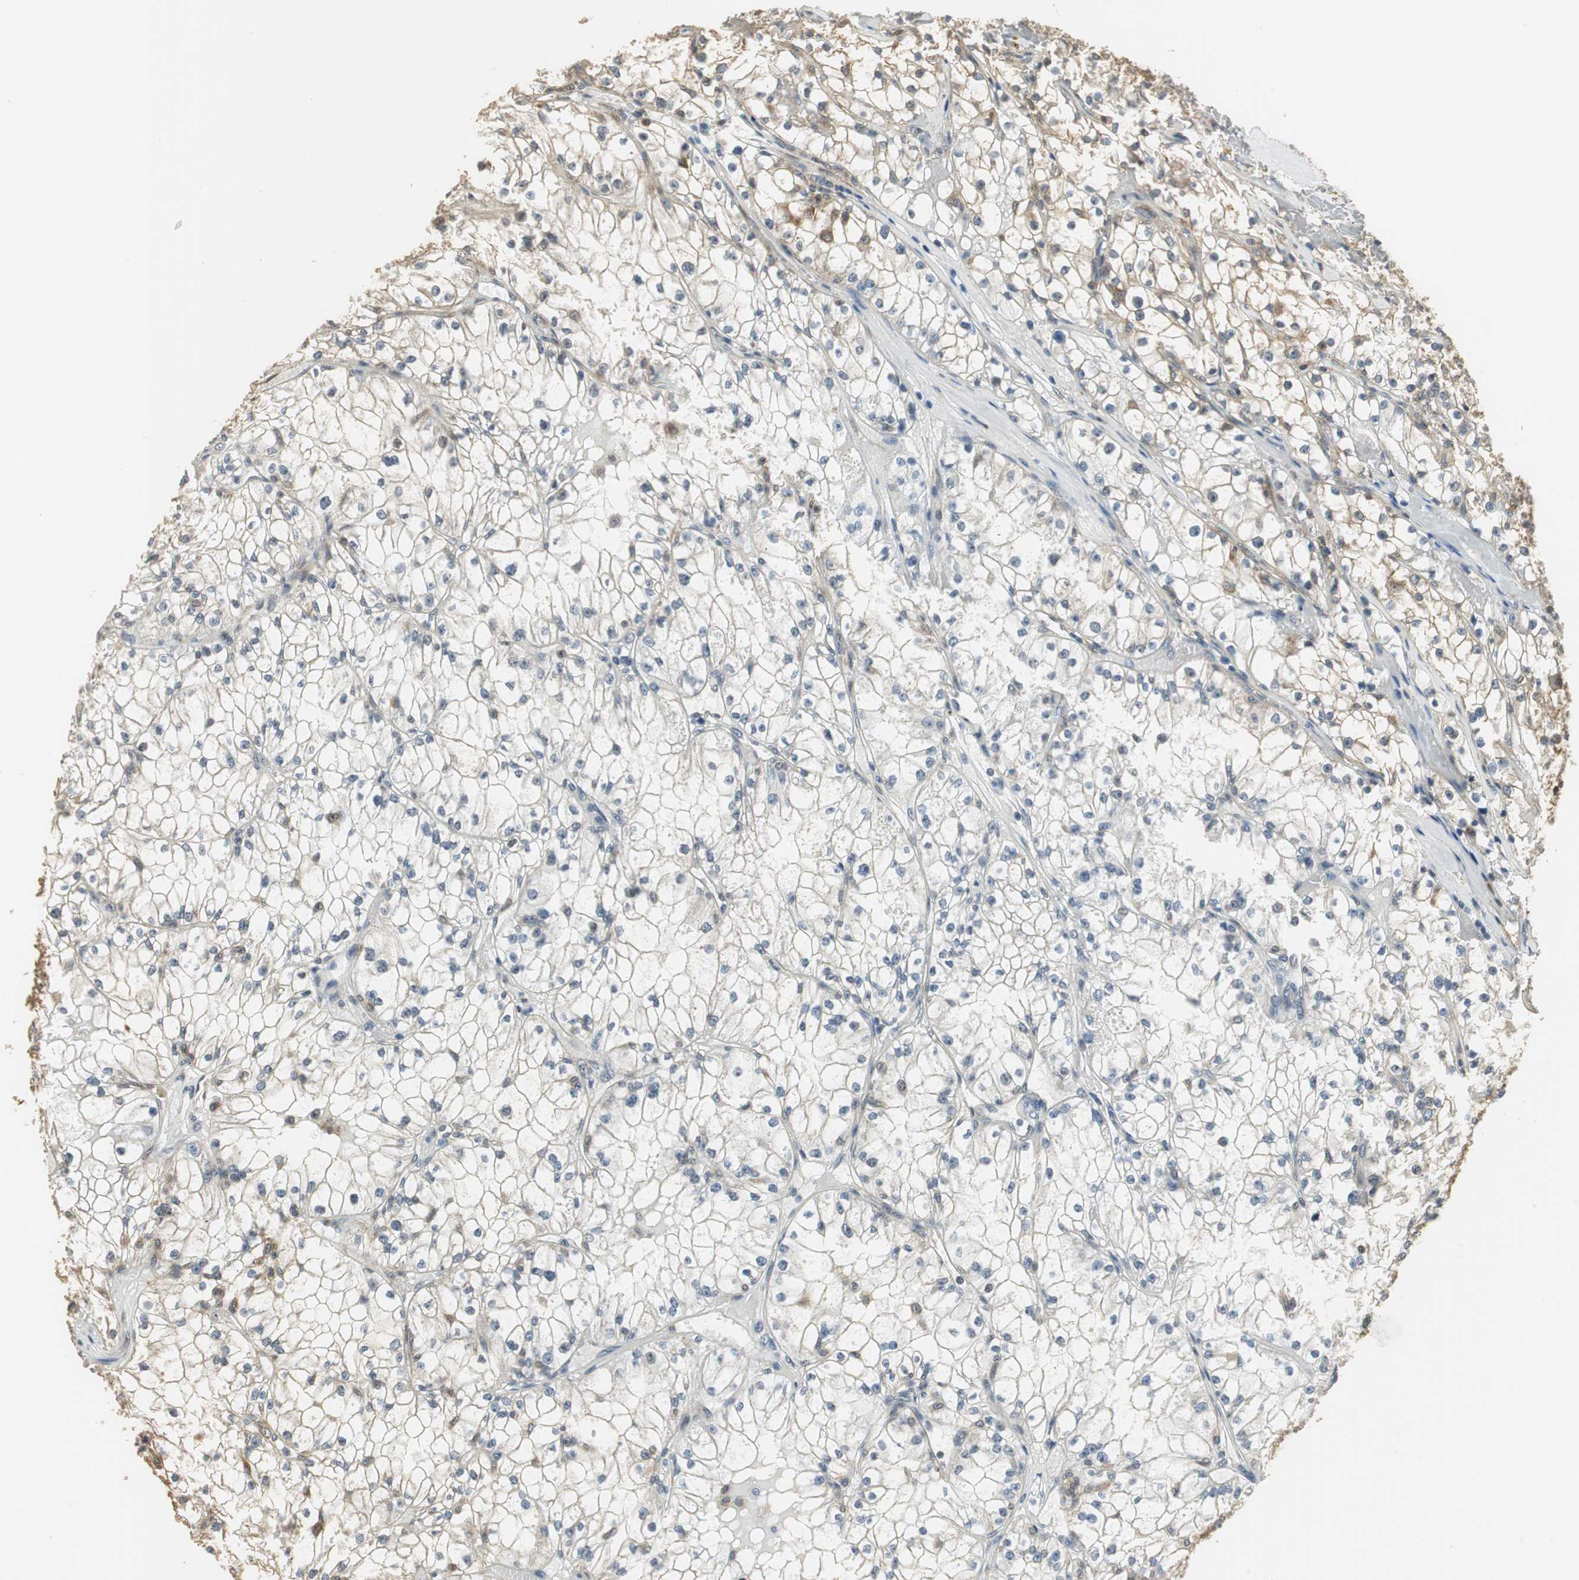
{"staining": {"intensity": "weak", "quantity": ">75%", "location": "cytoplasmic/membranous"}, "tissue": "renal cancer", "cell_type": "Tumor cells", "image_type": "cancer", "snomed": [{"axis": "morphology", "description": "Adenocarcinoma, NOS"}, {"axis": "topography", "description": "Kidney"}], "caption": "Brown immunohistochemical staining in human adenocarcinoma (renal) shows weak cytoplasmic/membranous staining in about >75% of tumor cells. The staining is performed using DAB brown chromogen to label protein expression. The nuclei are counter-stained blue using hematoxylin.", "gene": "CCT5", "patient": {"sex": "male", "age": 56}}